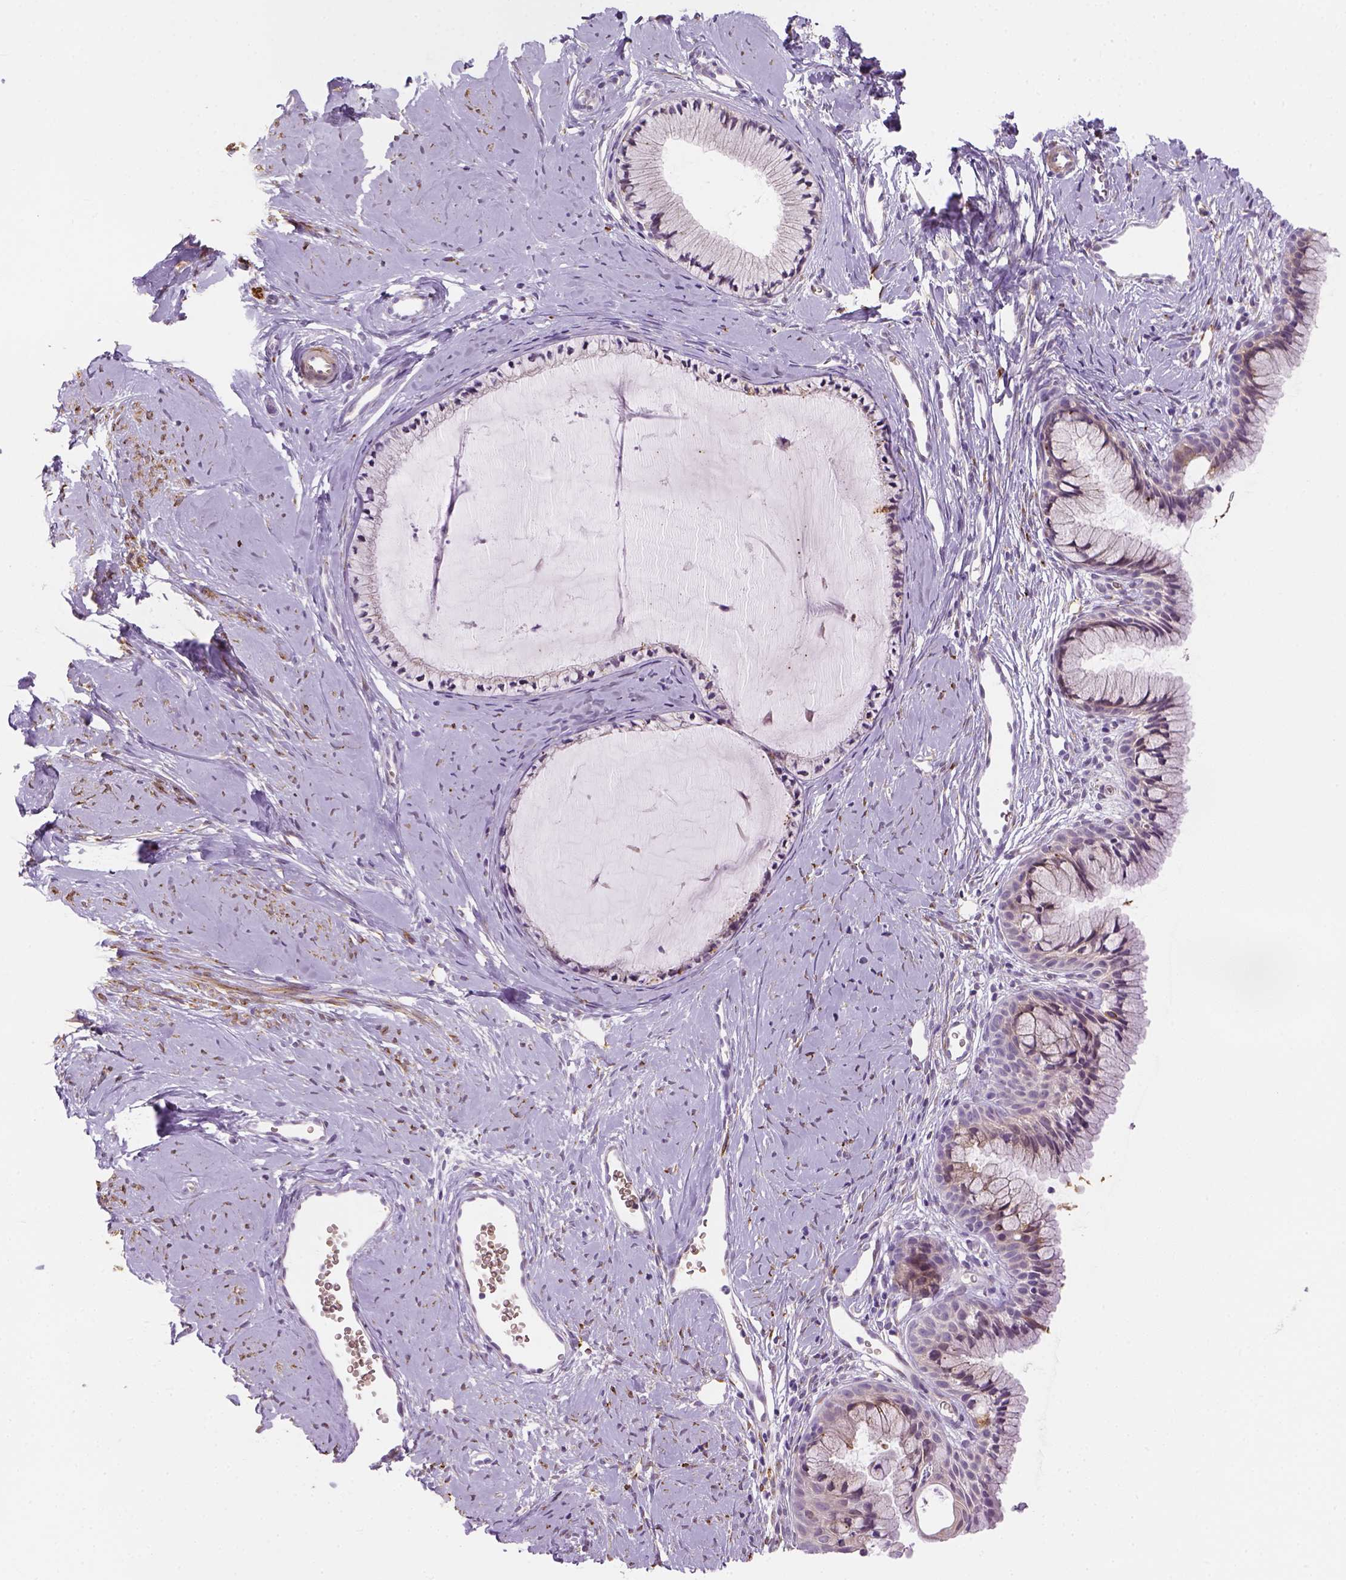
{"staining": {"intensity": "negative", "quantity": "none", "location": "none"}, "tissue": "cervix", "cell_type": "Glandular cells", "image_type": "normal", "snomed": [{"axis": "morphology", "description": "Normal tissue, NOS"}, {"axis": "topography", "description": "Cervix"}], "caption": "Histopathology image shows no protein positivity in glandular cells of unremarkable cervix.", "gene": "CACNB1", "patient": {"sex": "female", "age": 40}}